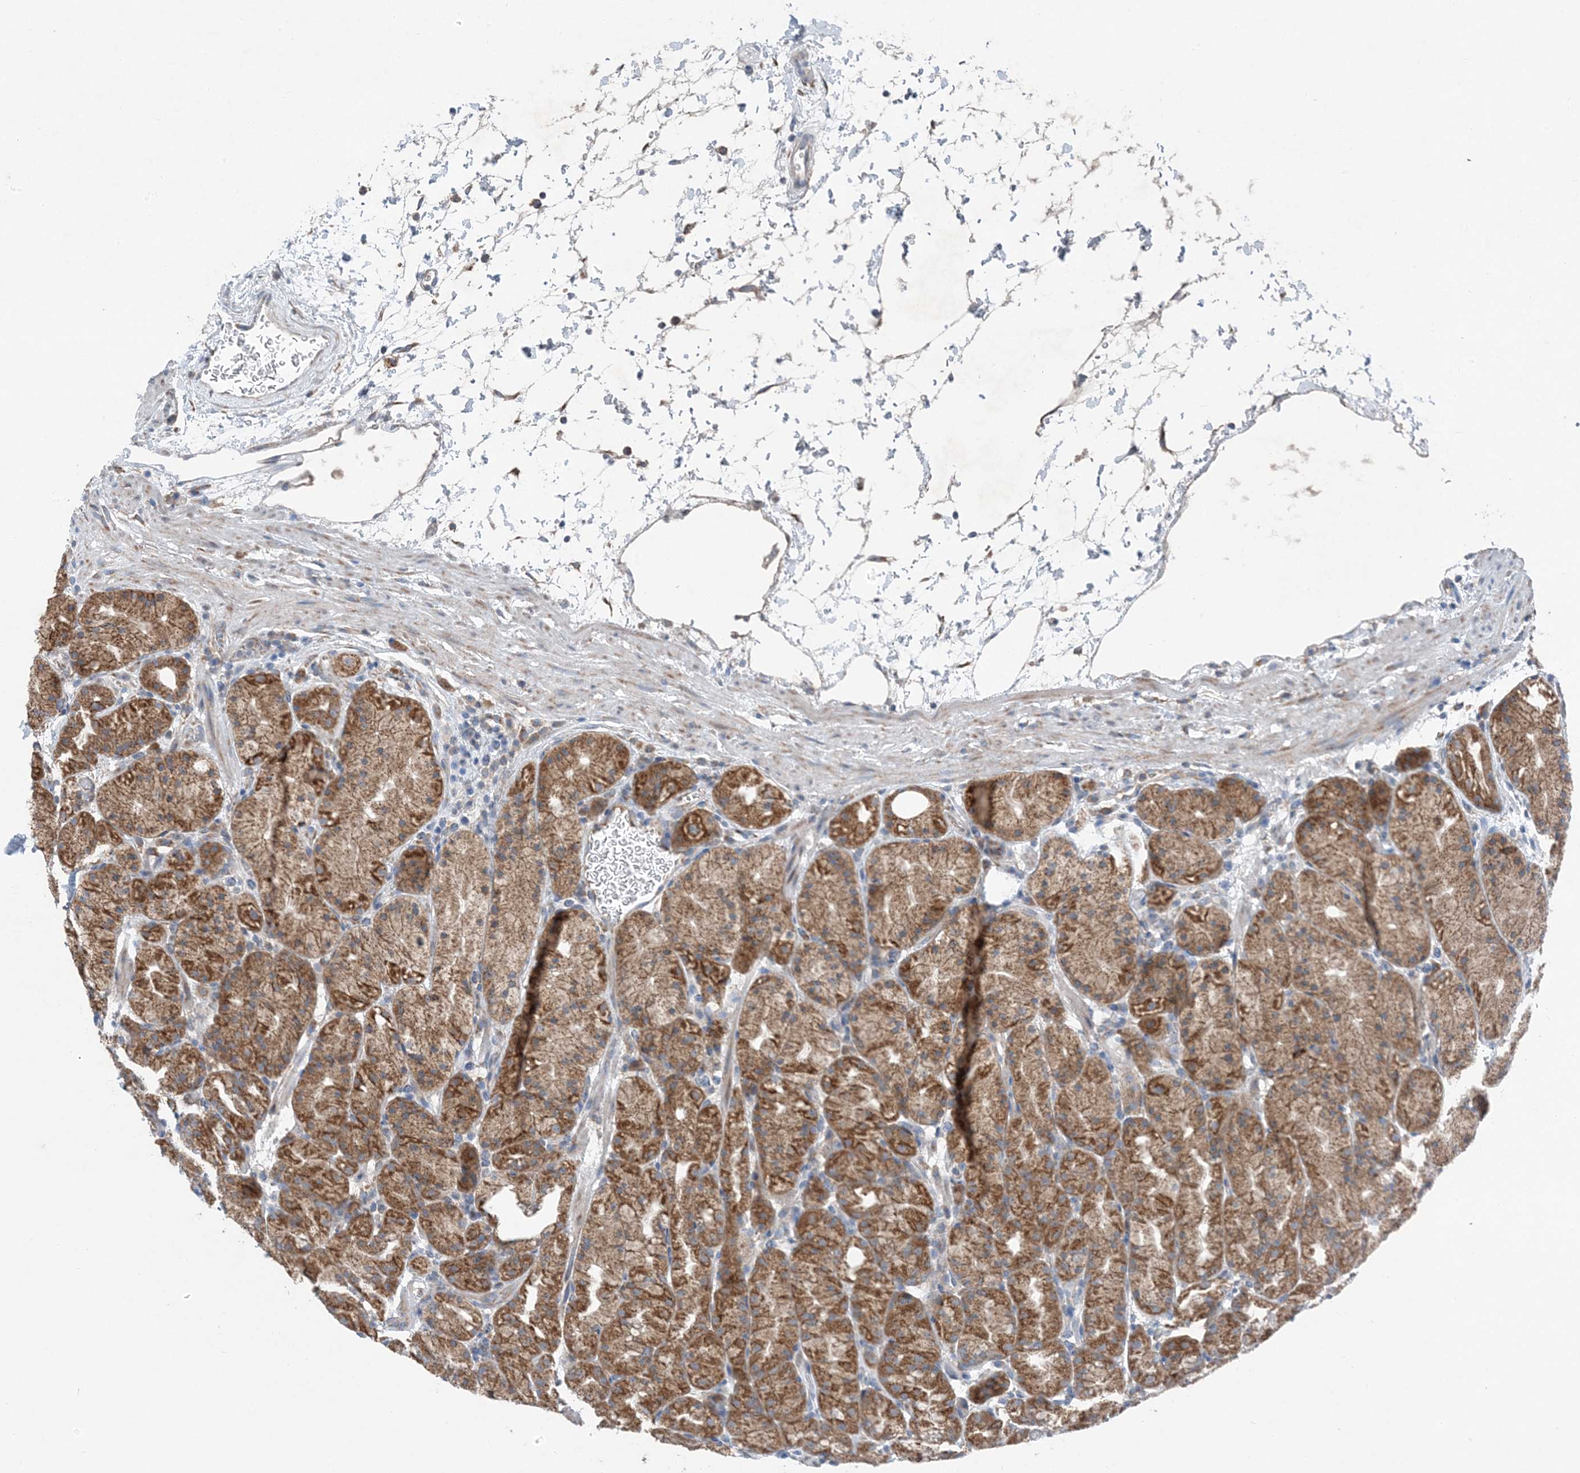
{"staining": {"intensity": "moderate", "quantity": ">75%", "location": "cytoplasmic/membranous"}, "tissue": "stomach", "cell_type": "Glandular cells", "image_type": "normal", "snomed": [{"axis": "morphology", "description": "Normal tissue, NOS"}, {"axis": "topography", "description": "Stomach, upper"}], "caption": "This photomicrograph exhibits normal stomach stained with immunohistochemistry (IHC) to label a protein in brown. The cytoplasmic/membranous of glandular cells show moderate positivity for the protein. Nuclei are counter-stained blue.", "gene": "DHX30", "patient": {"sex": "male", "age": 48}}